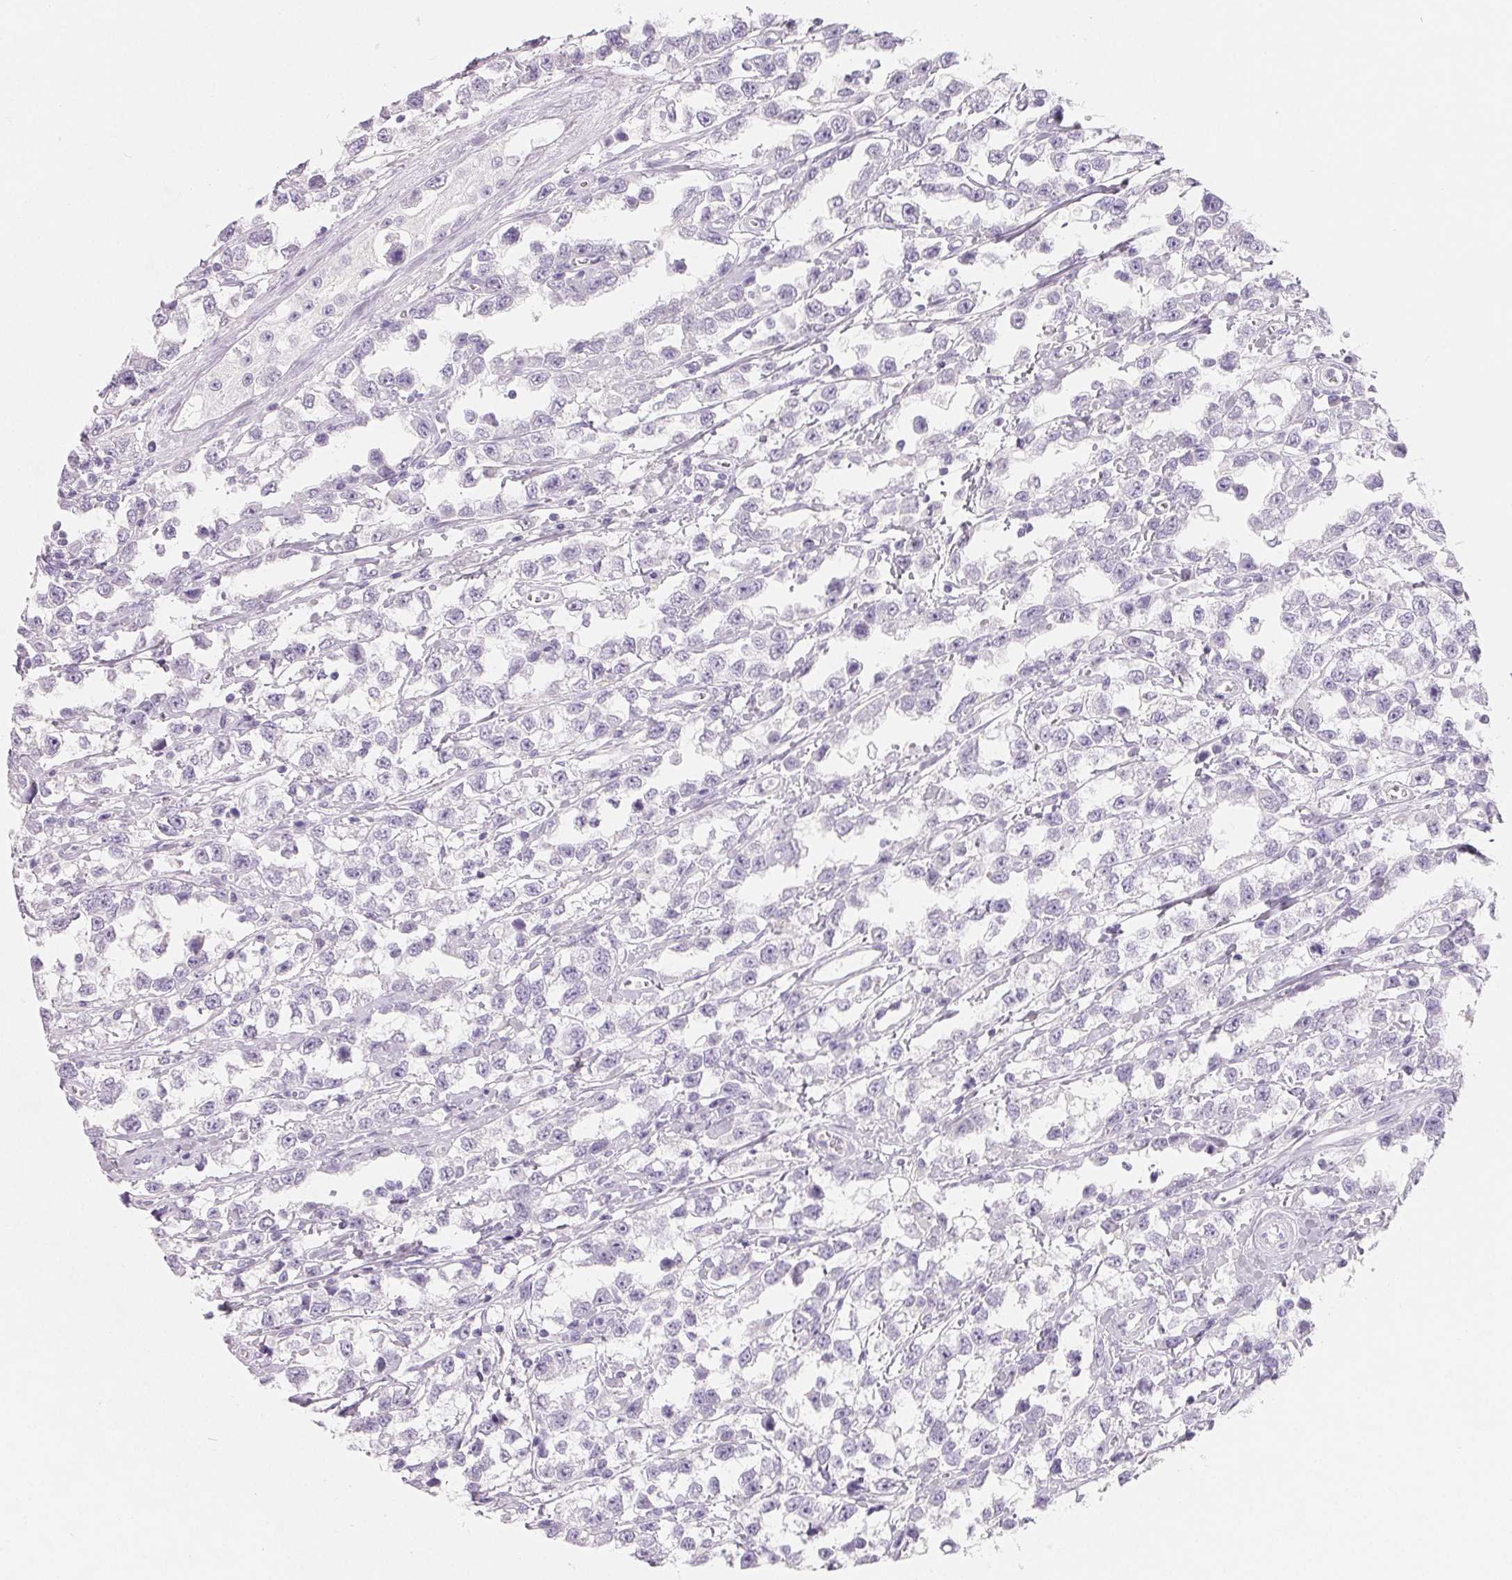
{"staining": {"intensity": "negative", "quantity": "none", "location": "none"}, "tissue": "testis cancer", "cell_type": "Tumor cells", "image_type": "cancer", "snomed": [{"axis": "morphology", "description": "Seminoma, NOS"}, {"axis": "topography", "description": "Testis"}], "caption": "Tumor cells show no significant protein positivity in testis cancer. The staining was performed using DAB (3,3'-diaminobenzidine) to visualize the protein expression in brown, while the nuclei were stained in blue with hematoxylin (Magnification: 20x).", "gene": "SPACA5B", "patient": {"sex": "male", "age": 34}}